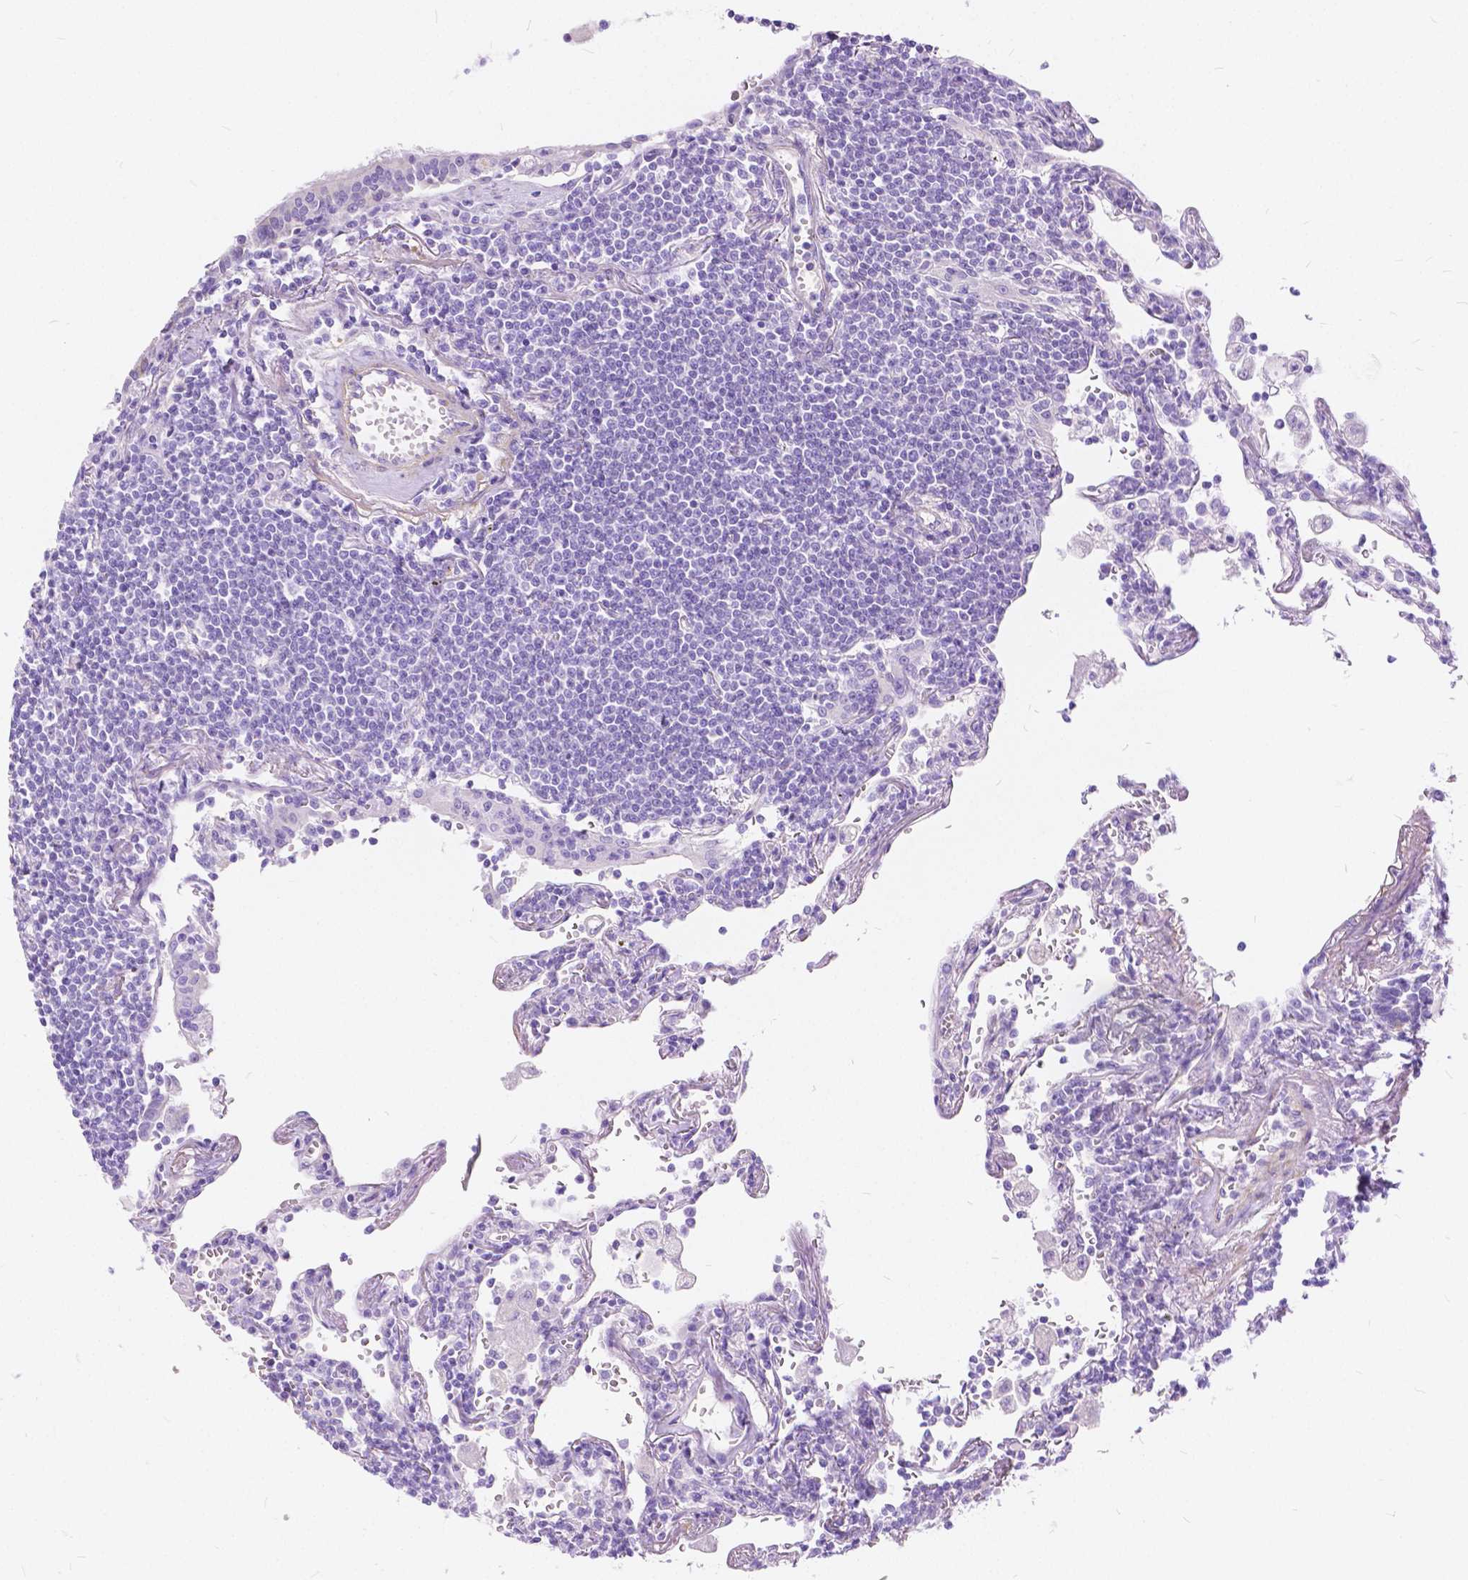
{"staining": {"intensity": "negative", "quantity": "none", "location": "none"}, "tissue": "lymphoma", "cell_type": "Tumor cells", "image_type": "cancer", "snomed": [{"axis": "morphology", "description": "Malignant lymphoma, non-Hodgkin's type, Low grade"}, {"axis": "topography", "description": "Lung"}], "caption": "IHC of low-grade malignant lymphoma, non-Hodgkin's type displays no positivity in tumor cells. (IHC, brightfield microscopy, high magnification).", "gene": "CHRM1", "patient": {"sex": "female", "age": 71}}